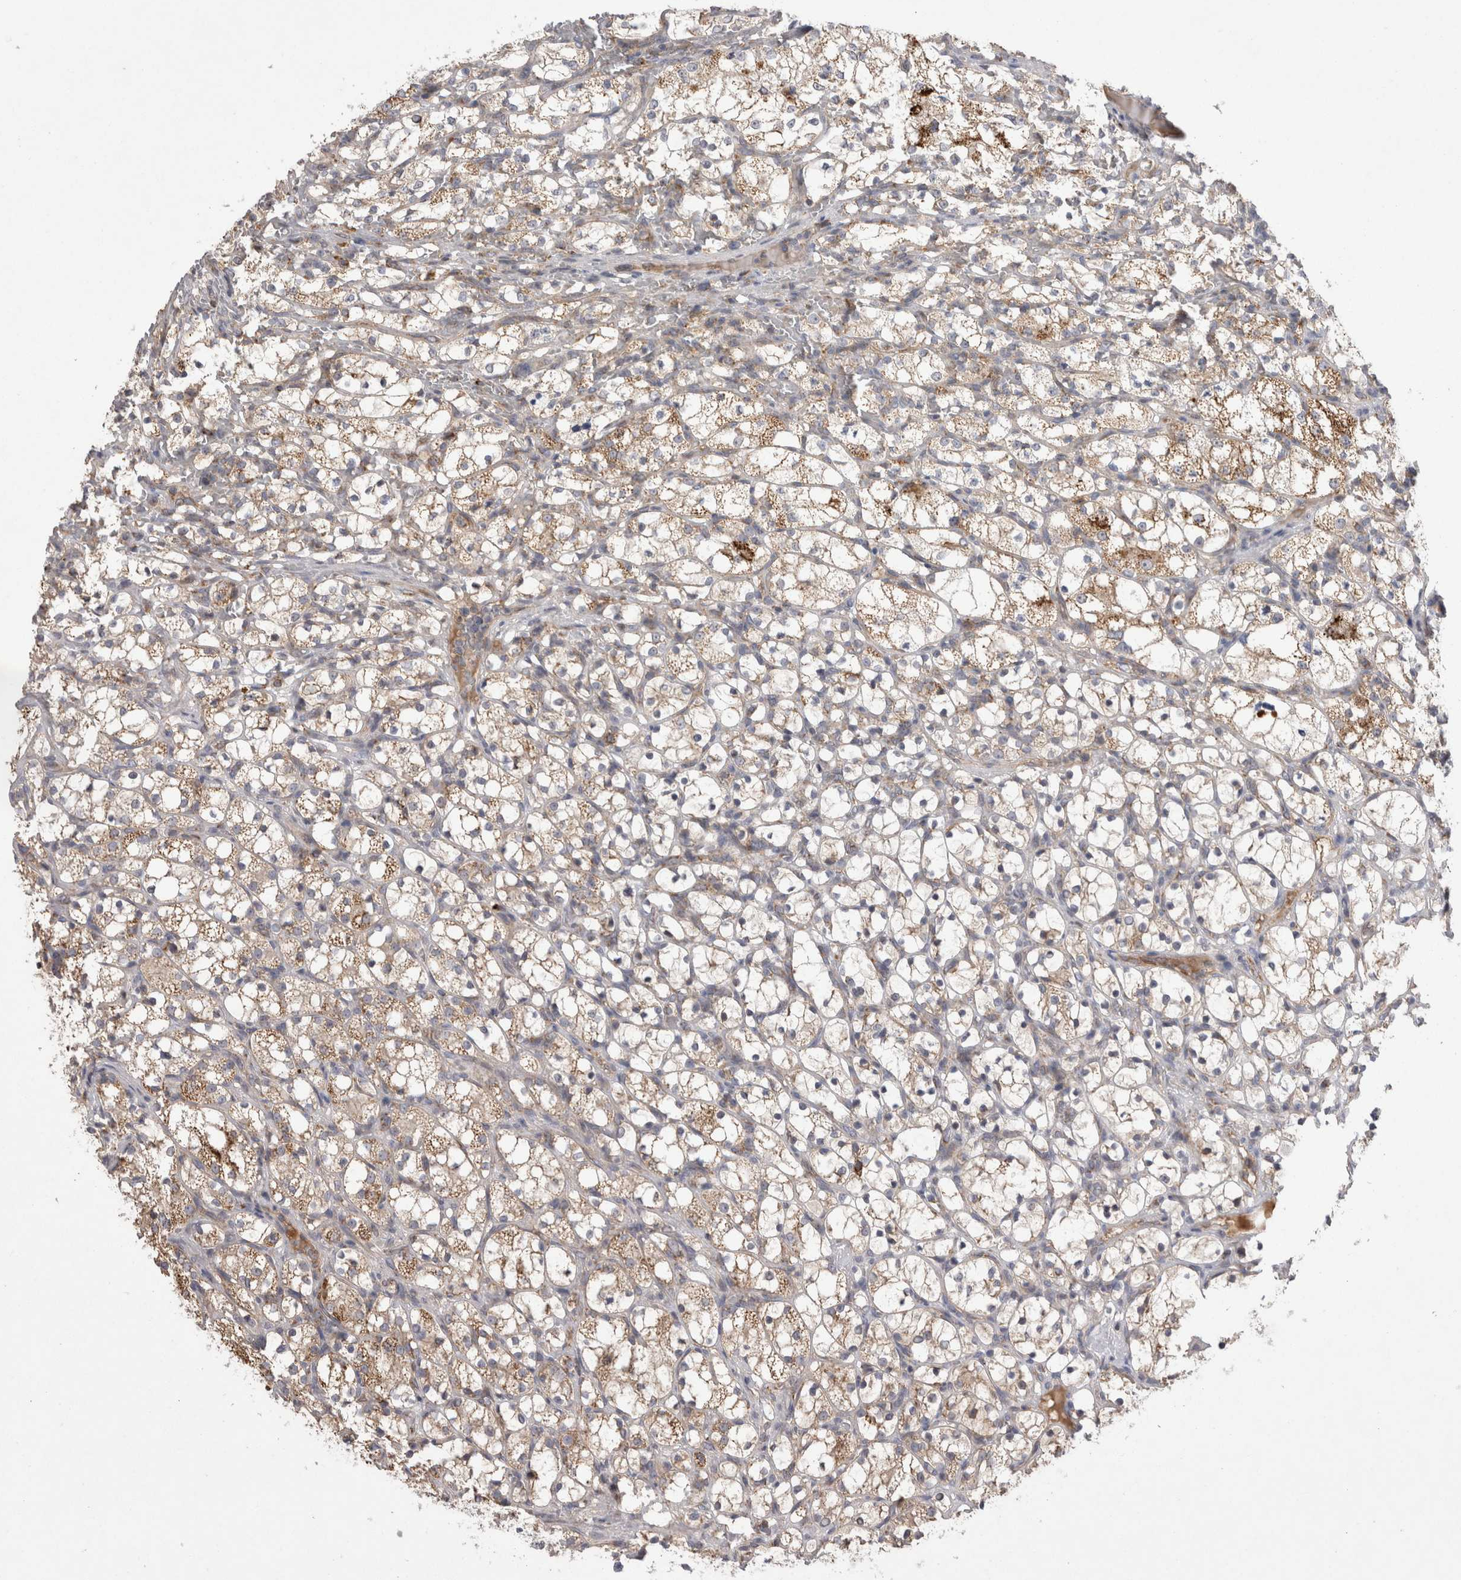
{"staining": {"intensity": "weak", "quantity": ">75%", "location": "cytoplasmic/membranous"}, "tissue": "renal cancer", "cell_type": "Tumor cells", "image_type": "cancer", "snomed": [{"axis": "morphology", "description": "Adenocarcinoma, NOS"}, {"axis": "topography", "description": "Kidney"}], "caption": "DAB (3,3'-diaminobenzidine) immunohistochemical staining of human adenocarcinoma (renal) shows weak cytoplasmic/membranous protein staining in about >75% of tumor cells. (Stains: DAB (3,3'-diaminobenzidine) in brown, nuclei in blue, Microscopy: brightfield microscopy at high magnification).", "gene": "DARS2", "patient": {"sex": "female", "age": 69}}